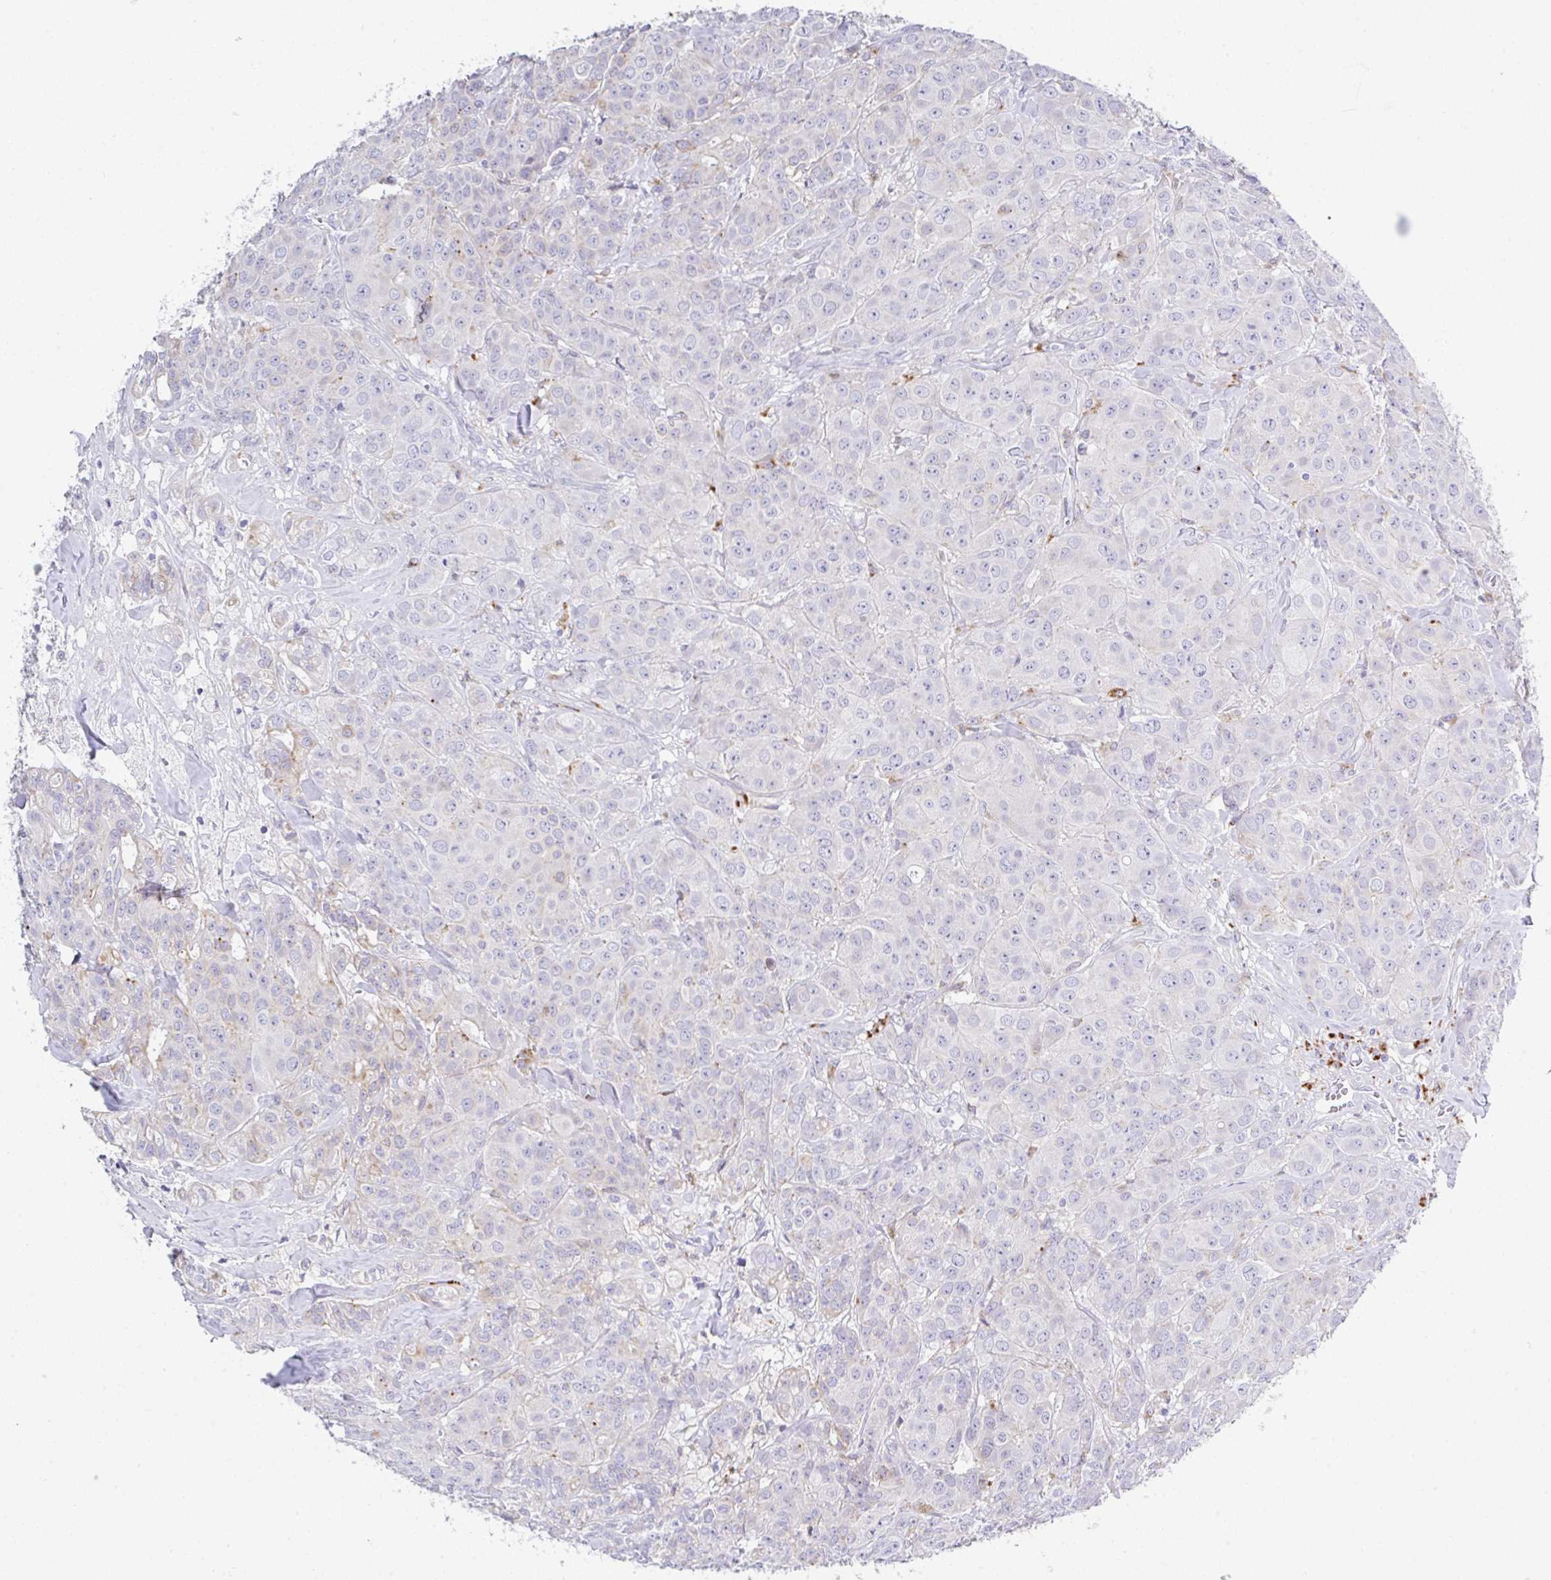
{"staining": {"intensity": "negative", "quantity": "none", "location": "none"}, "tissue": "breast cancer", "cell_type": "Tumor cells", "image_type": "cancer", "snomed": [{"axis": "morphology", "description": "Normal tissue, NOS"}, {"axis": "morphology", "description": "Duct carcinoma"}, {"axis": "topography", "description": "Breast"}], "caption": "A micrograph of invasive ductal carcinoma (breast) stained for a protein demonstrates no brown staining in tumor cells.", "gene": "ZNF33A", "patient": {"sex": "female", "age": 43}}